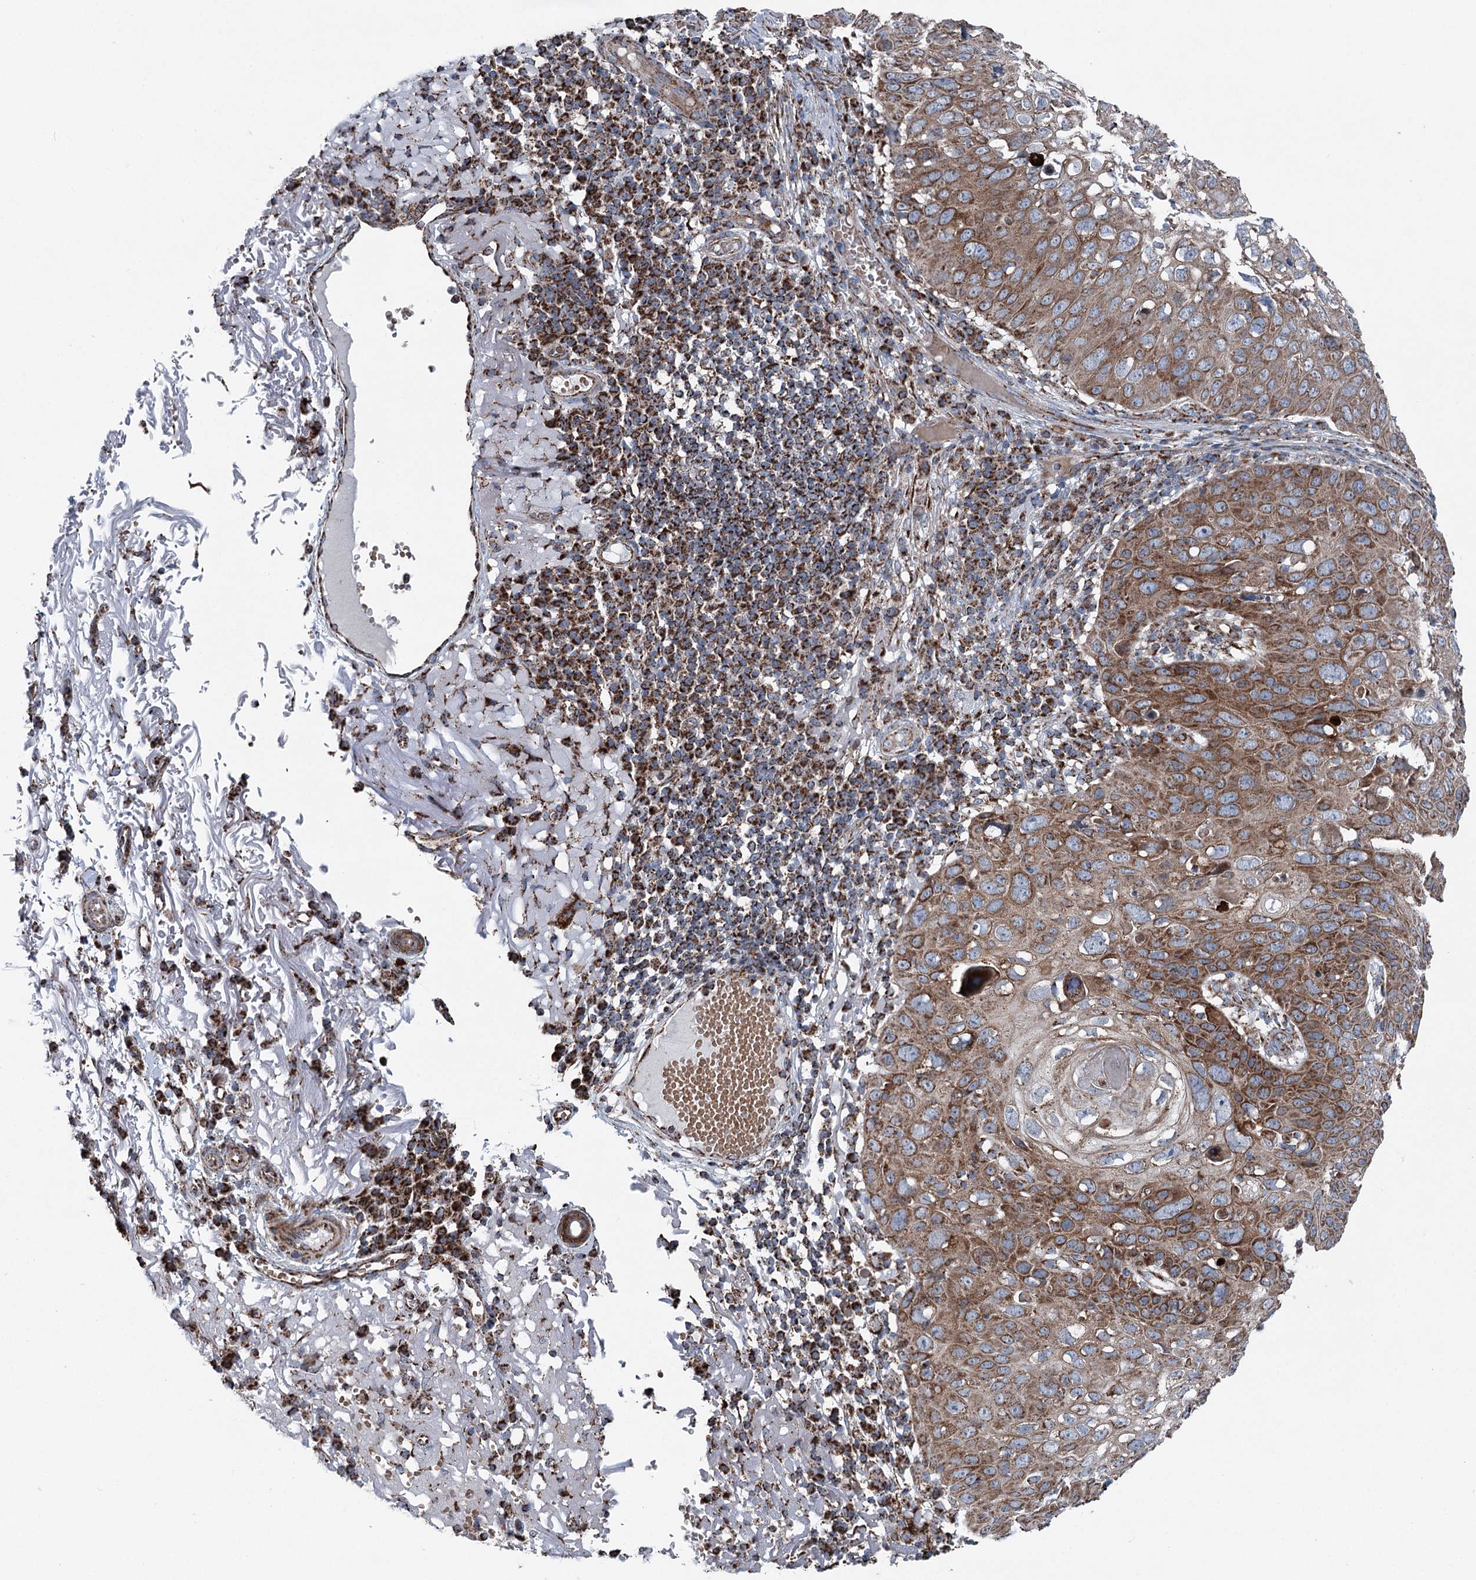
{"staining": {"intensity": "strong", "quantity": ">75%", "location": "cytoplasmic/membranous"}, "tissue": "skin cancer", "cell_type": "Tumor cells", "image_type": "cancer", "snomed": [{"axis": "morphology", "description": "Squamous cell carcinoma, NOS"}, {"axis": "topography", "description": "Skin"}], "caption": "A photomicrograph of human skin cancer (squamous cell carcinoma) stained for a protein shows strong cytoplasmic/membranous brown staining in tumor cells. (Brightfield microscopy of DAB IHC at high magnification).", "gene": "UCN3", "patient": {"sex": "female", "age": 90}}